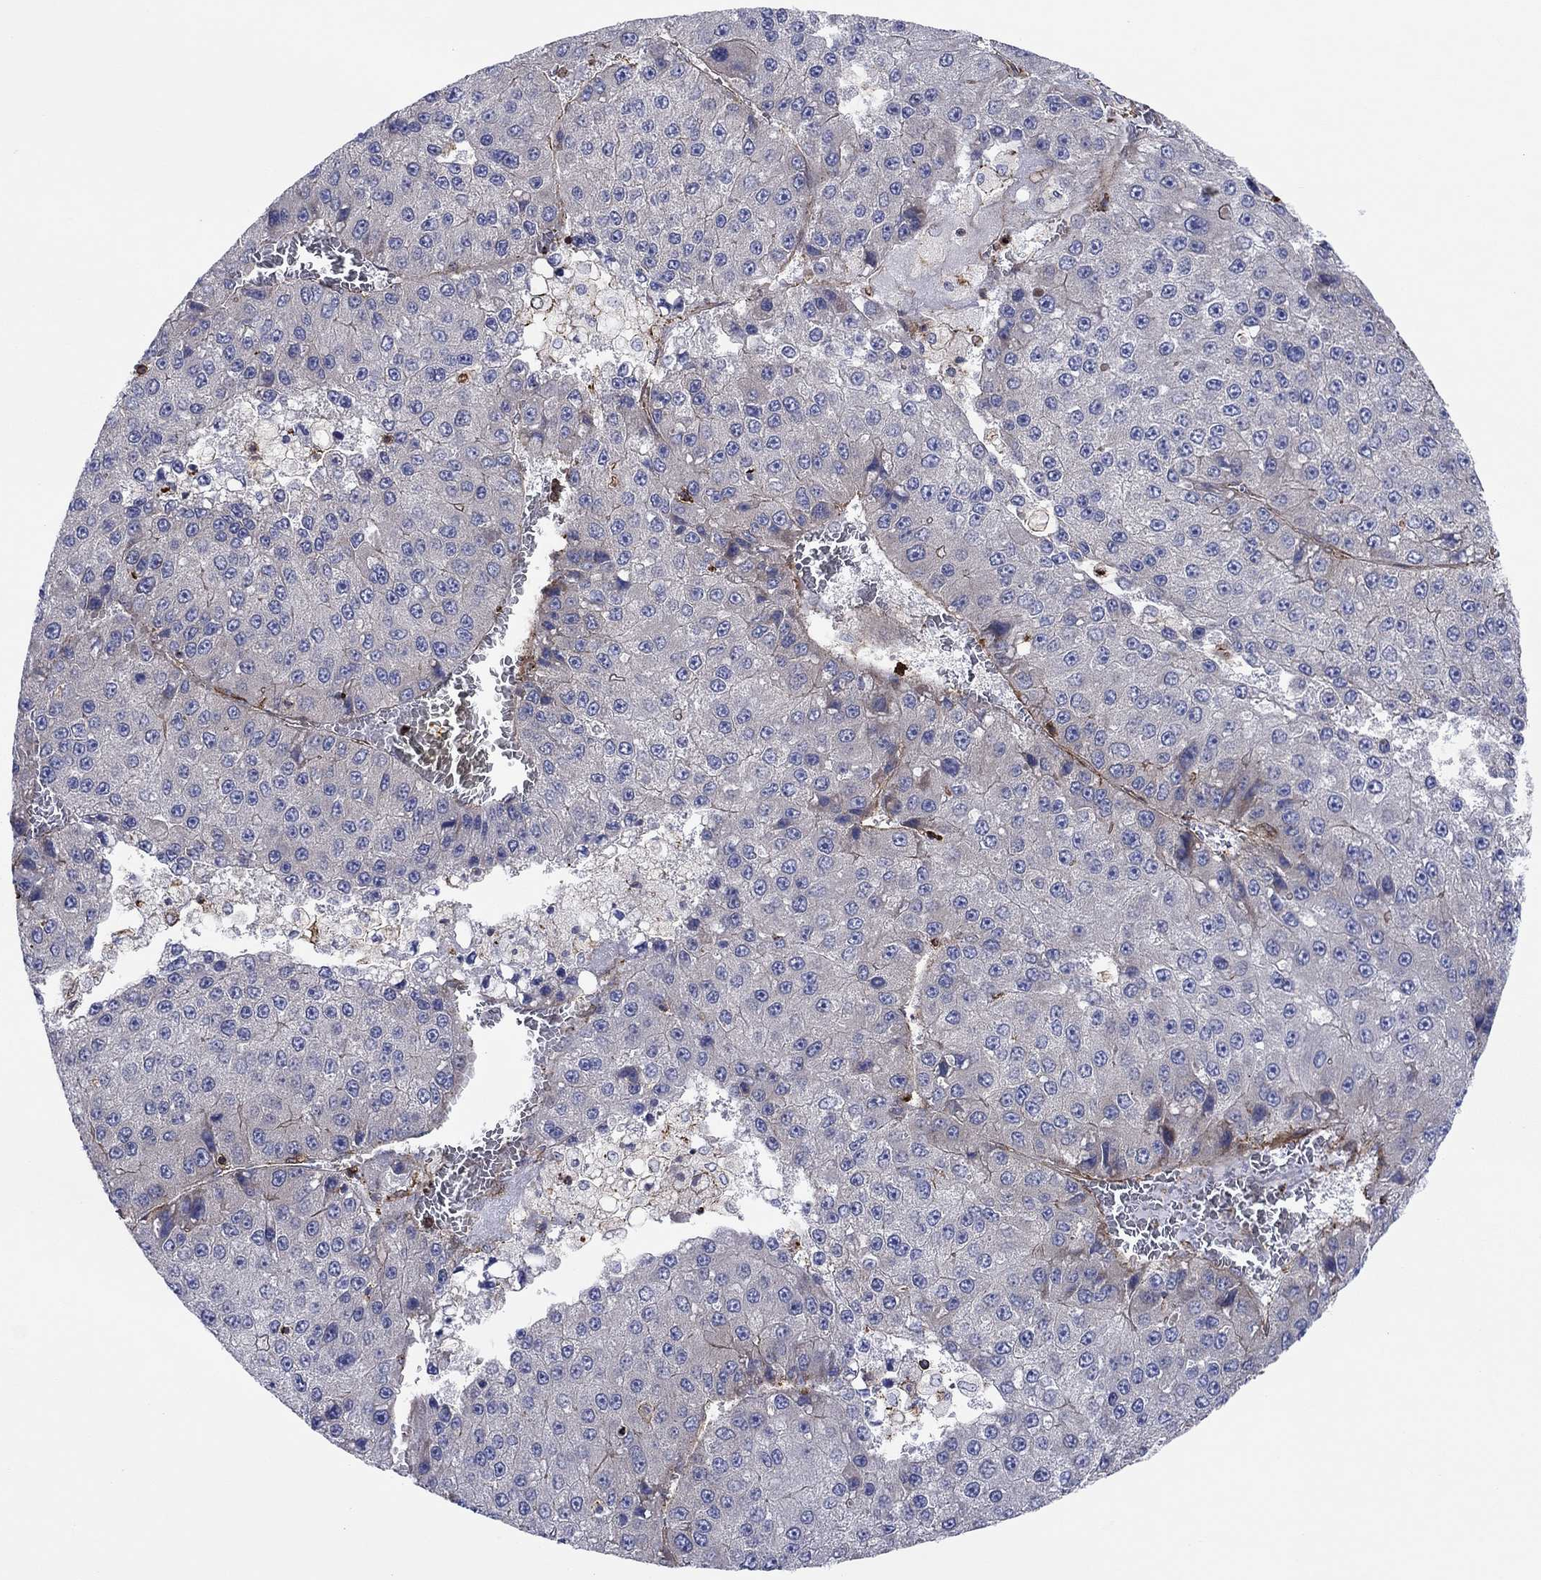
{"staining": {"intensity": "strong", "quantity": "<25%", "location": "cytoplasmic/membranous"}, "tissue": "liver cancer", "cell_type": "Tumor cells", "image_type": "cancer", "snomed": [{"axis": "morphology", "description": "Carcinoma, Hepatocellular, NOS"}, {"axis": "topography", "description": "Liver"}], "caption": "A high-resolution photomicrograph shows immunohistochemistry (IHC) staining of liver cancer, which shows strong cytoplasmic/membranous positivity in about <25% of tumor cells.", "gene": "PAG1", "patient": {"sex": "female", "age": 73}}